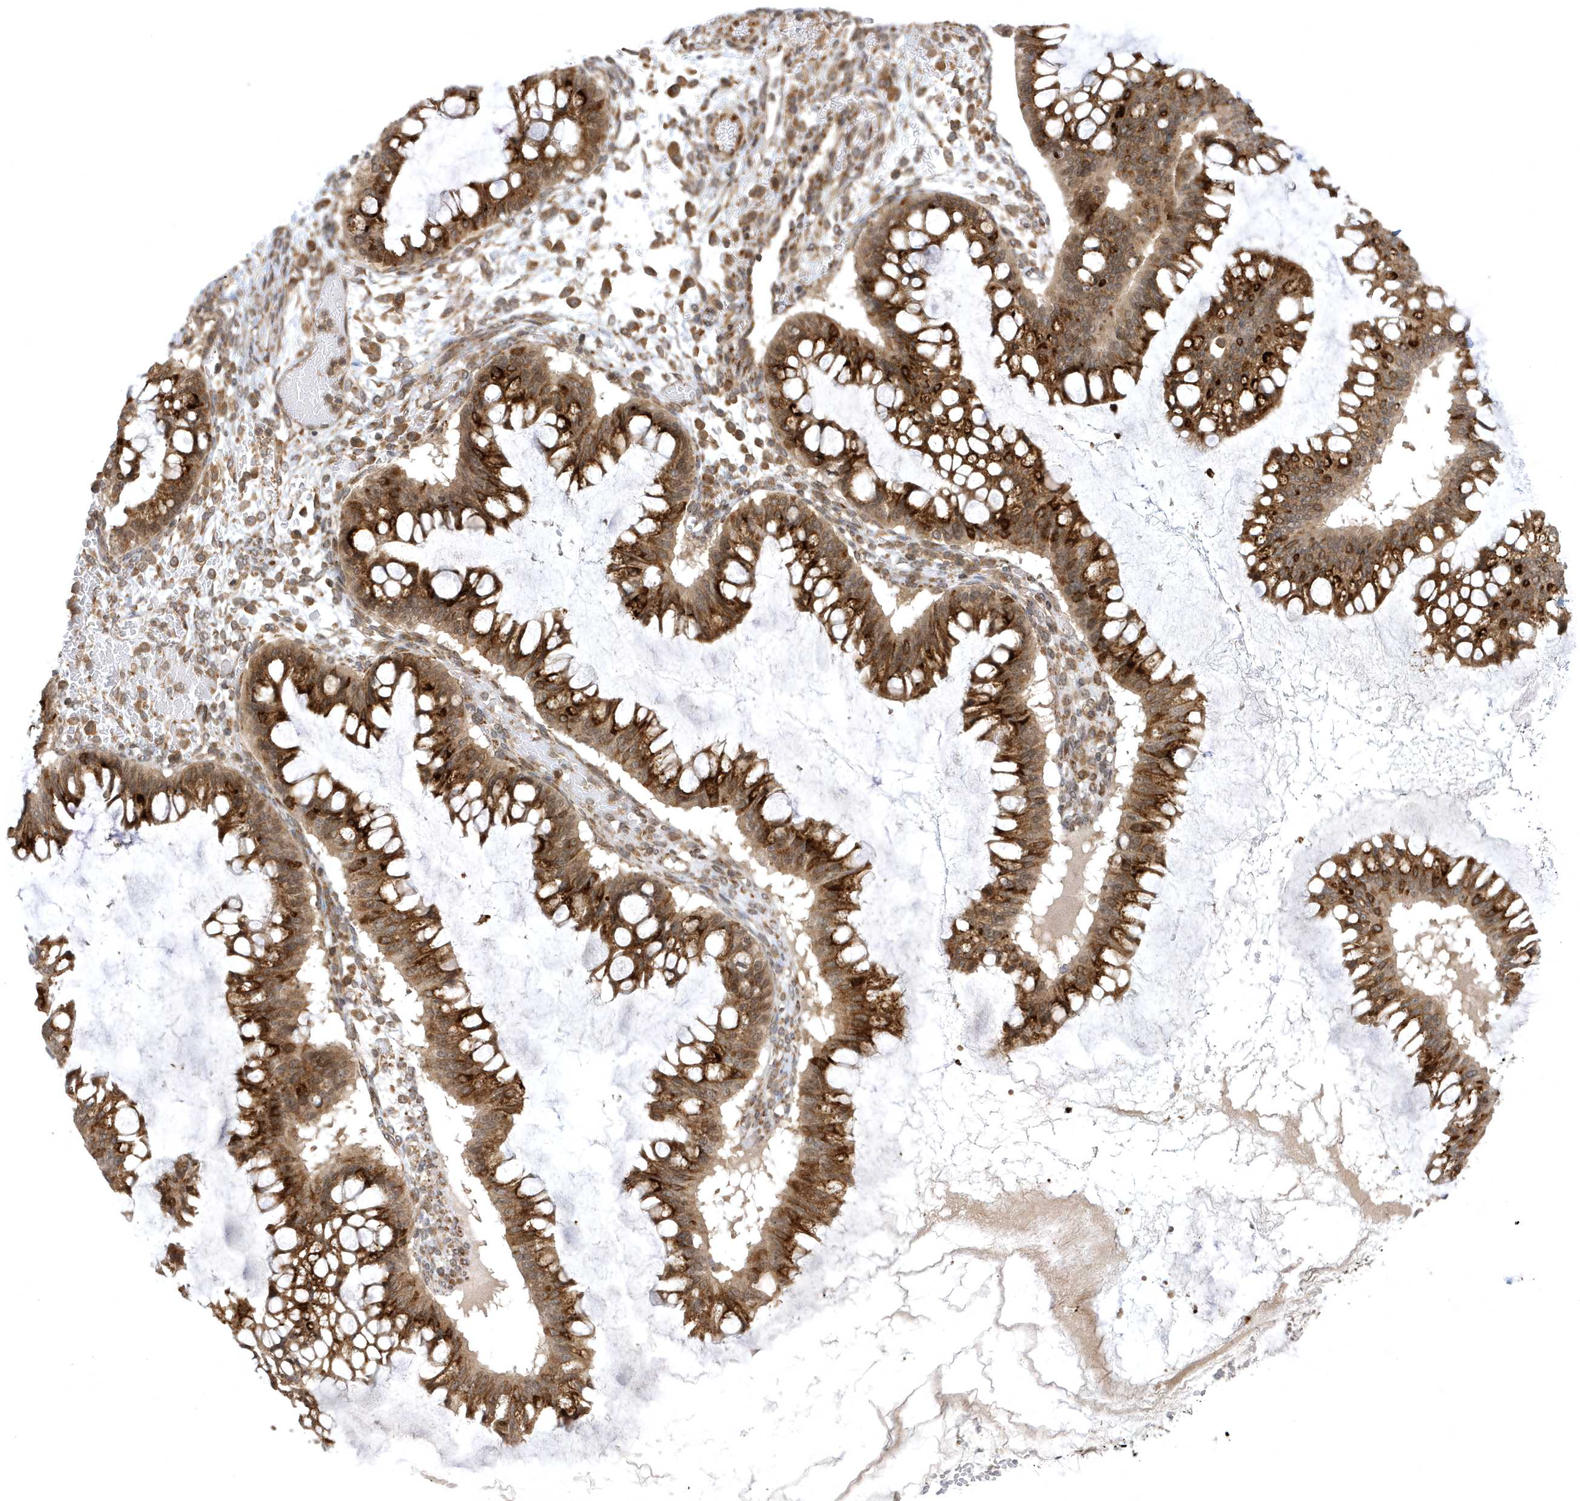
{"staining": {"intensity": "strong", "quantity": ">75%", "location": "cytoplasmic/membranous"}, "tissue": "ovarian cancer", "cell_type": "Tumor cells", "image_type": "cancer", "snomed": [{"axis": "morphology", "description": "Cystadenocarcinoma, mucinous, NOS"}, {"axis": "topography", "description": "Ovary"}], "caption": "High-magnification brightfield microscopy of ovarian cancer (mucinous cystadenocarcinoma) stained with DAB (3,3'-diaminobenzidine) (brown) and counterstained with hematoxylin (blue). tumor cells exhibit strong cytoplasmic/membranous expression is identified in about>75% of cells. Nuclei are stained in blue.", "gene": "METTL21A", "patient": {"sex": "female", "age": 73}}